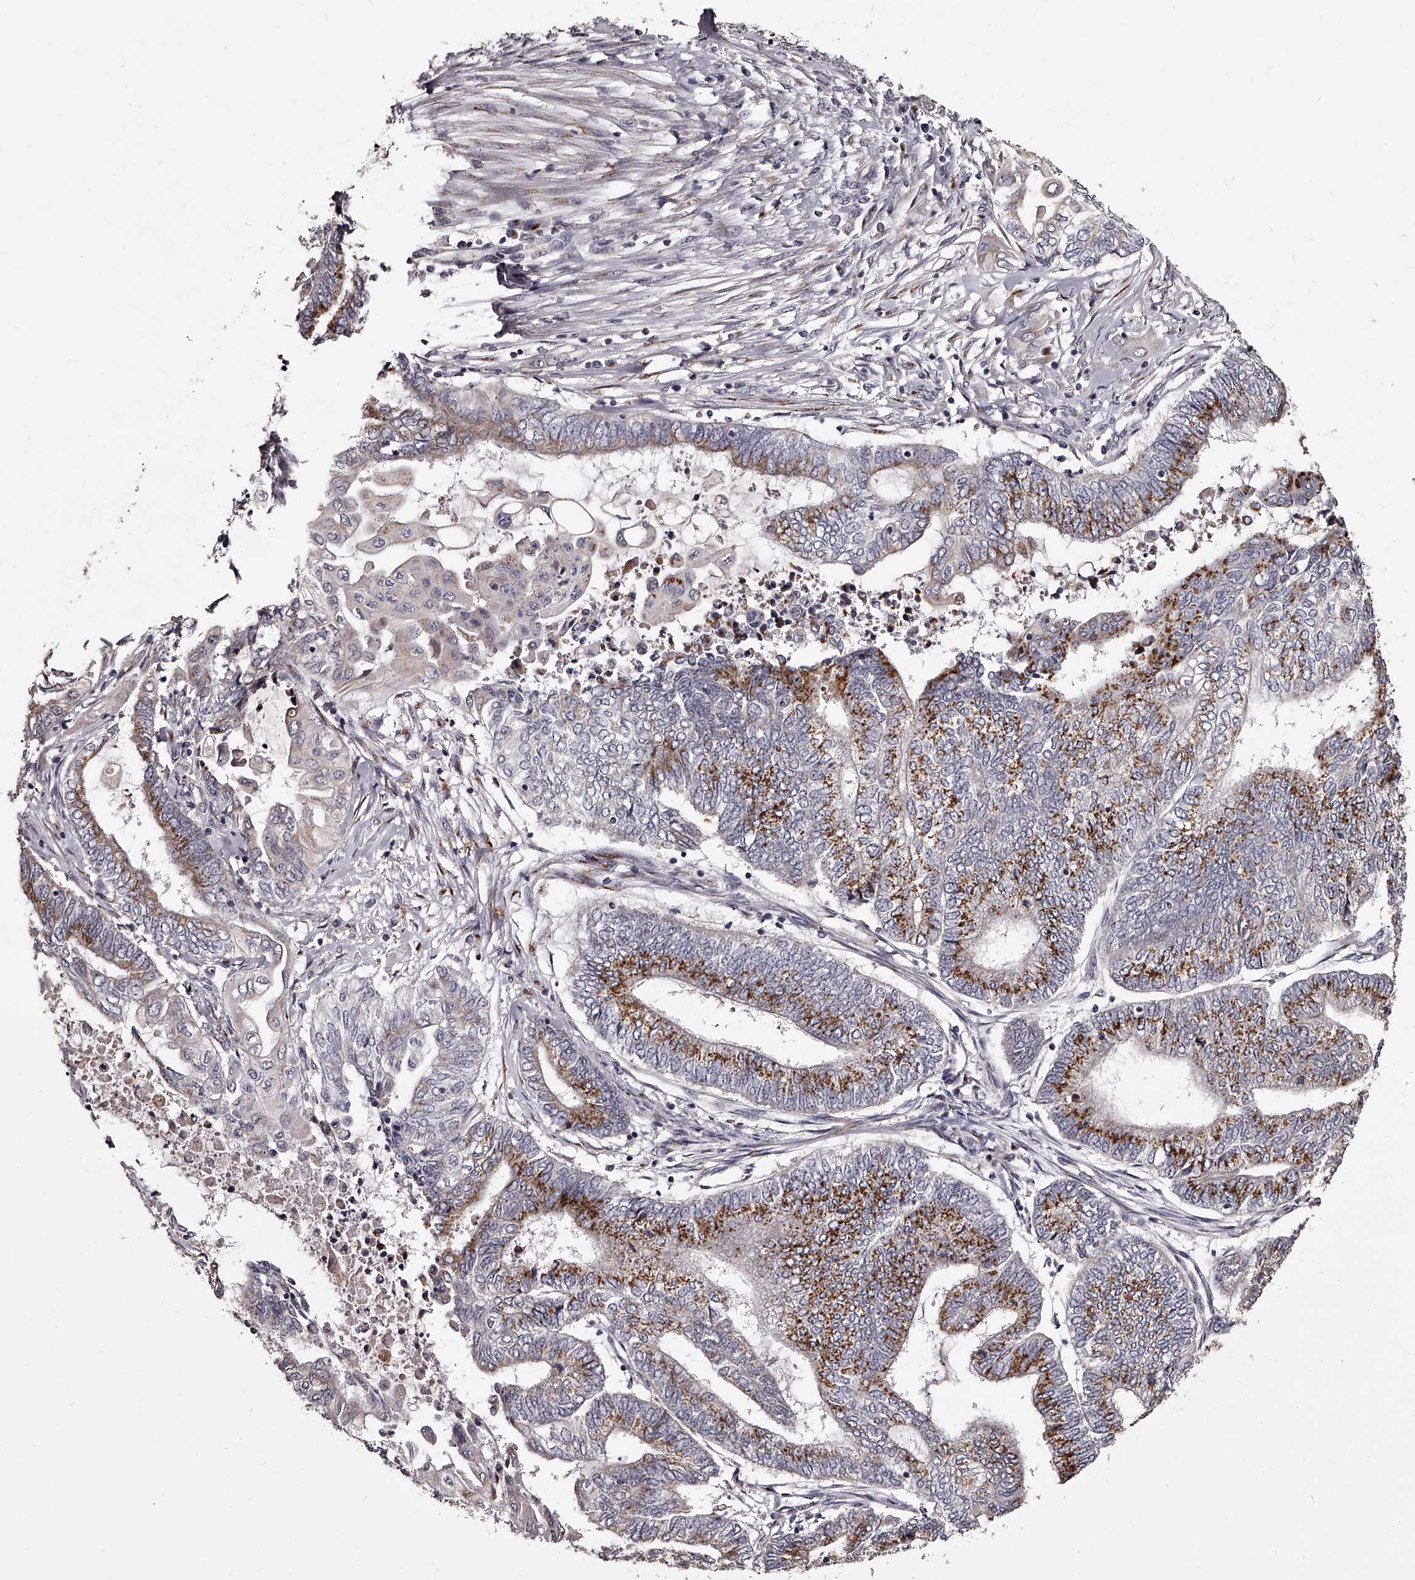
{"staining": {"intensity": "strong", "quantity": "25%-75%", "location": "cytoplasmic/membranous"}, "tissue": "endometrial cancer", "cell_type": "Tumor cells", "image_type": "cancer", "snomed": [{"axis": "morphology", "description": "Adenocarcinoma, NOS"}, {"axis": "topography", "description": "Uterus"}, {"axis": "topography", "description": "Endometrium"}], "caption": "Immunohistochemical staining of human endometrial cancer (adenocarcinoma) shows high levels of strong cytoplasmic/membranous staining in approximately 25%-75% of tumor cells. (DAB (3,3'-diaminobenzidine) = brown stain, brightfield microscopy at high magnification).", "gene": "RSC1A1", "patient": {"sex": "female", "age": 70}}